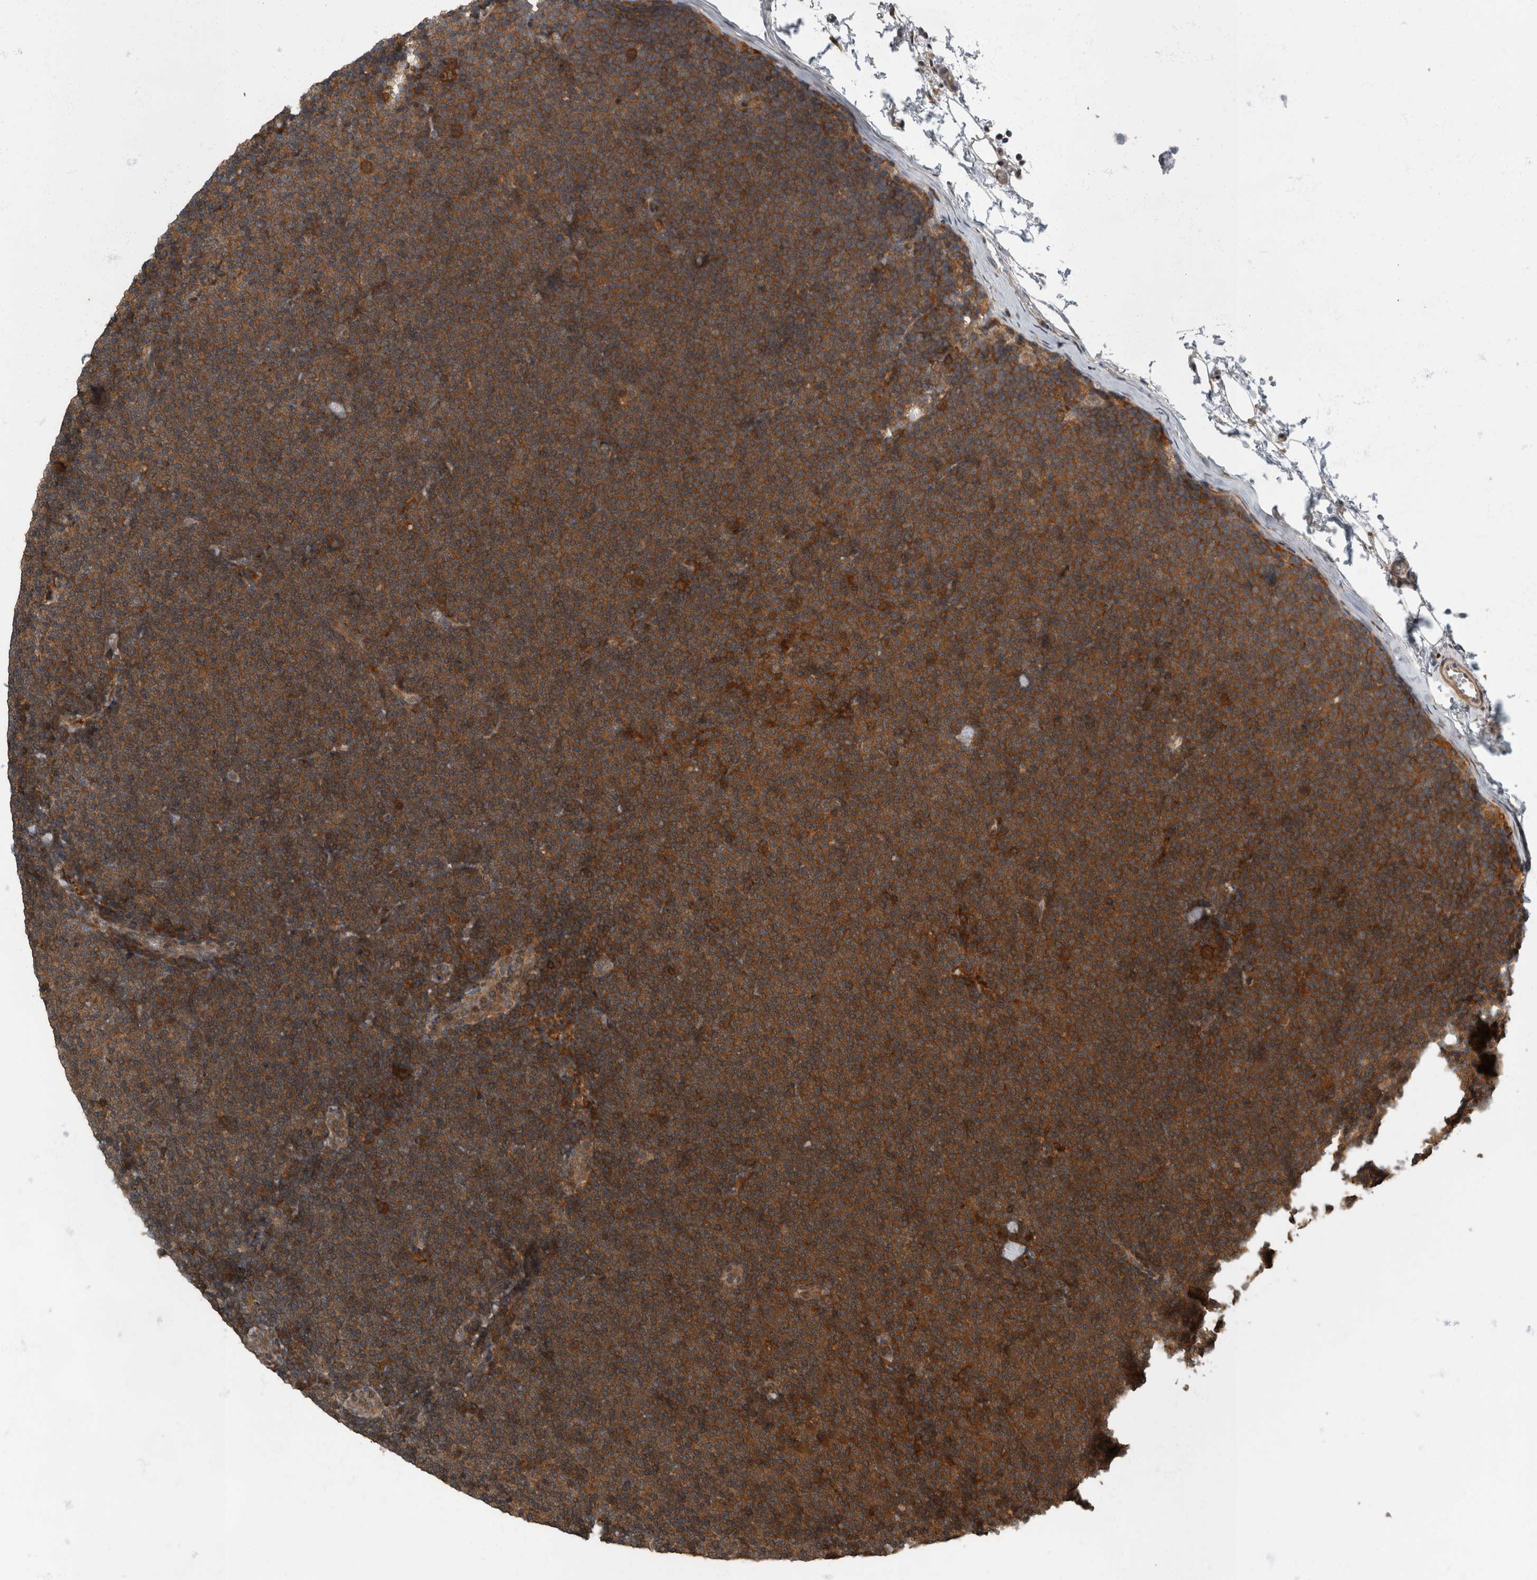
{"staining": {"intensity": "strong", "quantity": ">75%", "location": "cytoplasmic/membranous"}, "tissue": "lymphoma", "cell_type": "Tumor cells", "image_type": "cancer", "snomed": [{"axis": "morphology", "description": "Malignant lymphoma, non-Hodgkin's type, Low grade"}, {"axis": "topography", "description": "Lymph node"}], "caption": "This image demonstrates immunohistochemistry staining of human lymphoma, with high strong cytoplasmic/membranous staining in about >75% of tumor cells.", "gene": "RABGGTB", "patient": {"sex": "female", "age": 53}}